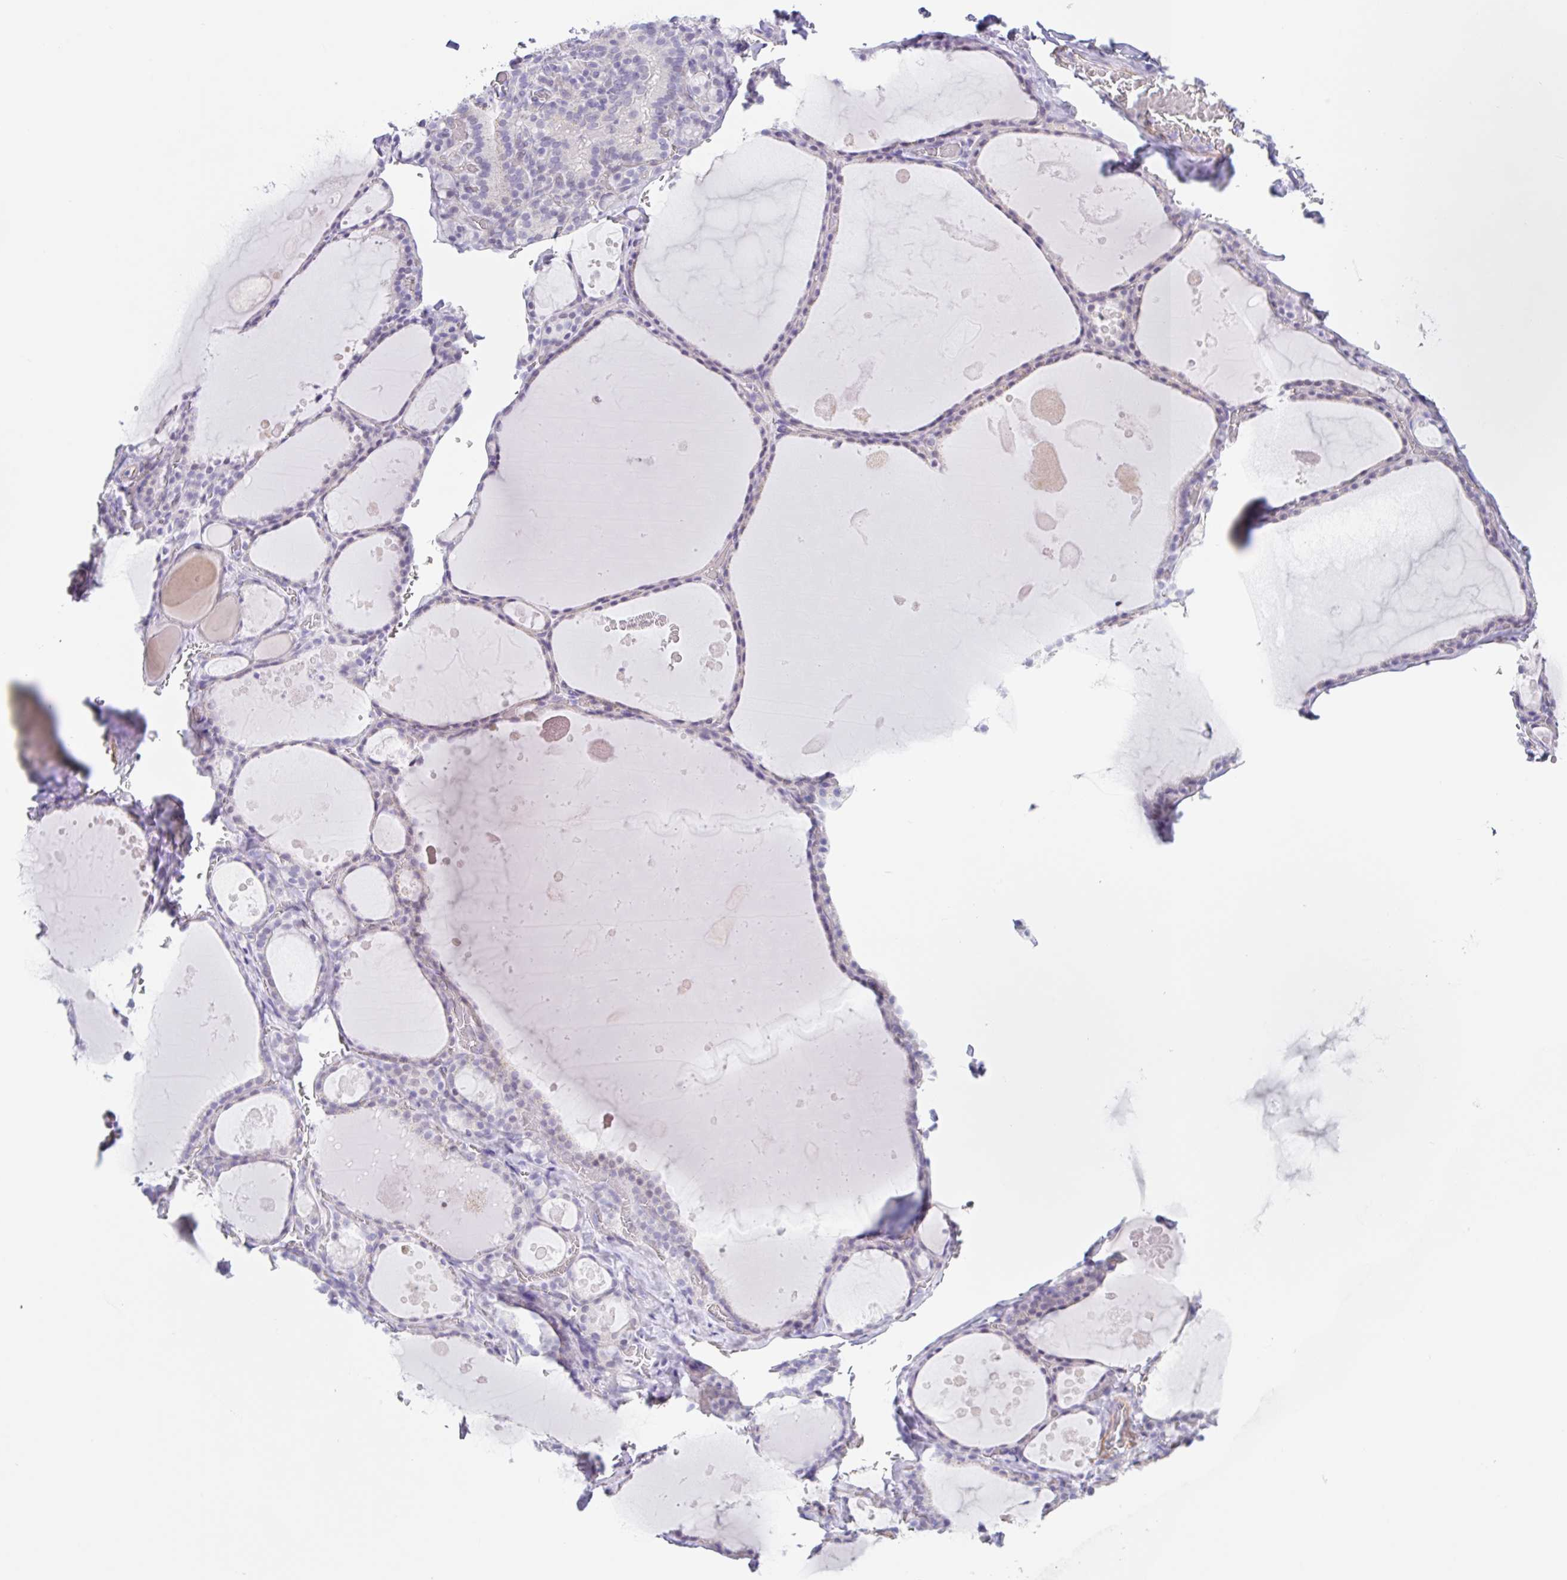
{"staining": {"intensity": "negative", "quantity": "none", "location": "none"}, "tissue": "thyroid gland", "cell_type": "Glandular cells", "image_type": "normal", "snomed": [{"axis": "morphology", "description": "Normal tissue, NOS"}, {"axis": "topography", "description": "Thyroid gland"}], "caption": "This micrograph is of benign thyroid gland stained with immunohistochemistry (IHC) to label a protein in brown with the nuclei are counter-stained blue. There is no positivity in glandular cells. Brightfield microscopy of immunohistochemistry stained with DAB (3,3'-diaminobenzidine) (brown) and hematoxylin (blue), captured at high magnification.", "gene": "DCAF17", "patient": {"sex": "male", "age": 56}}